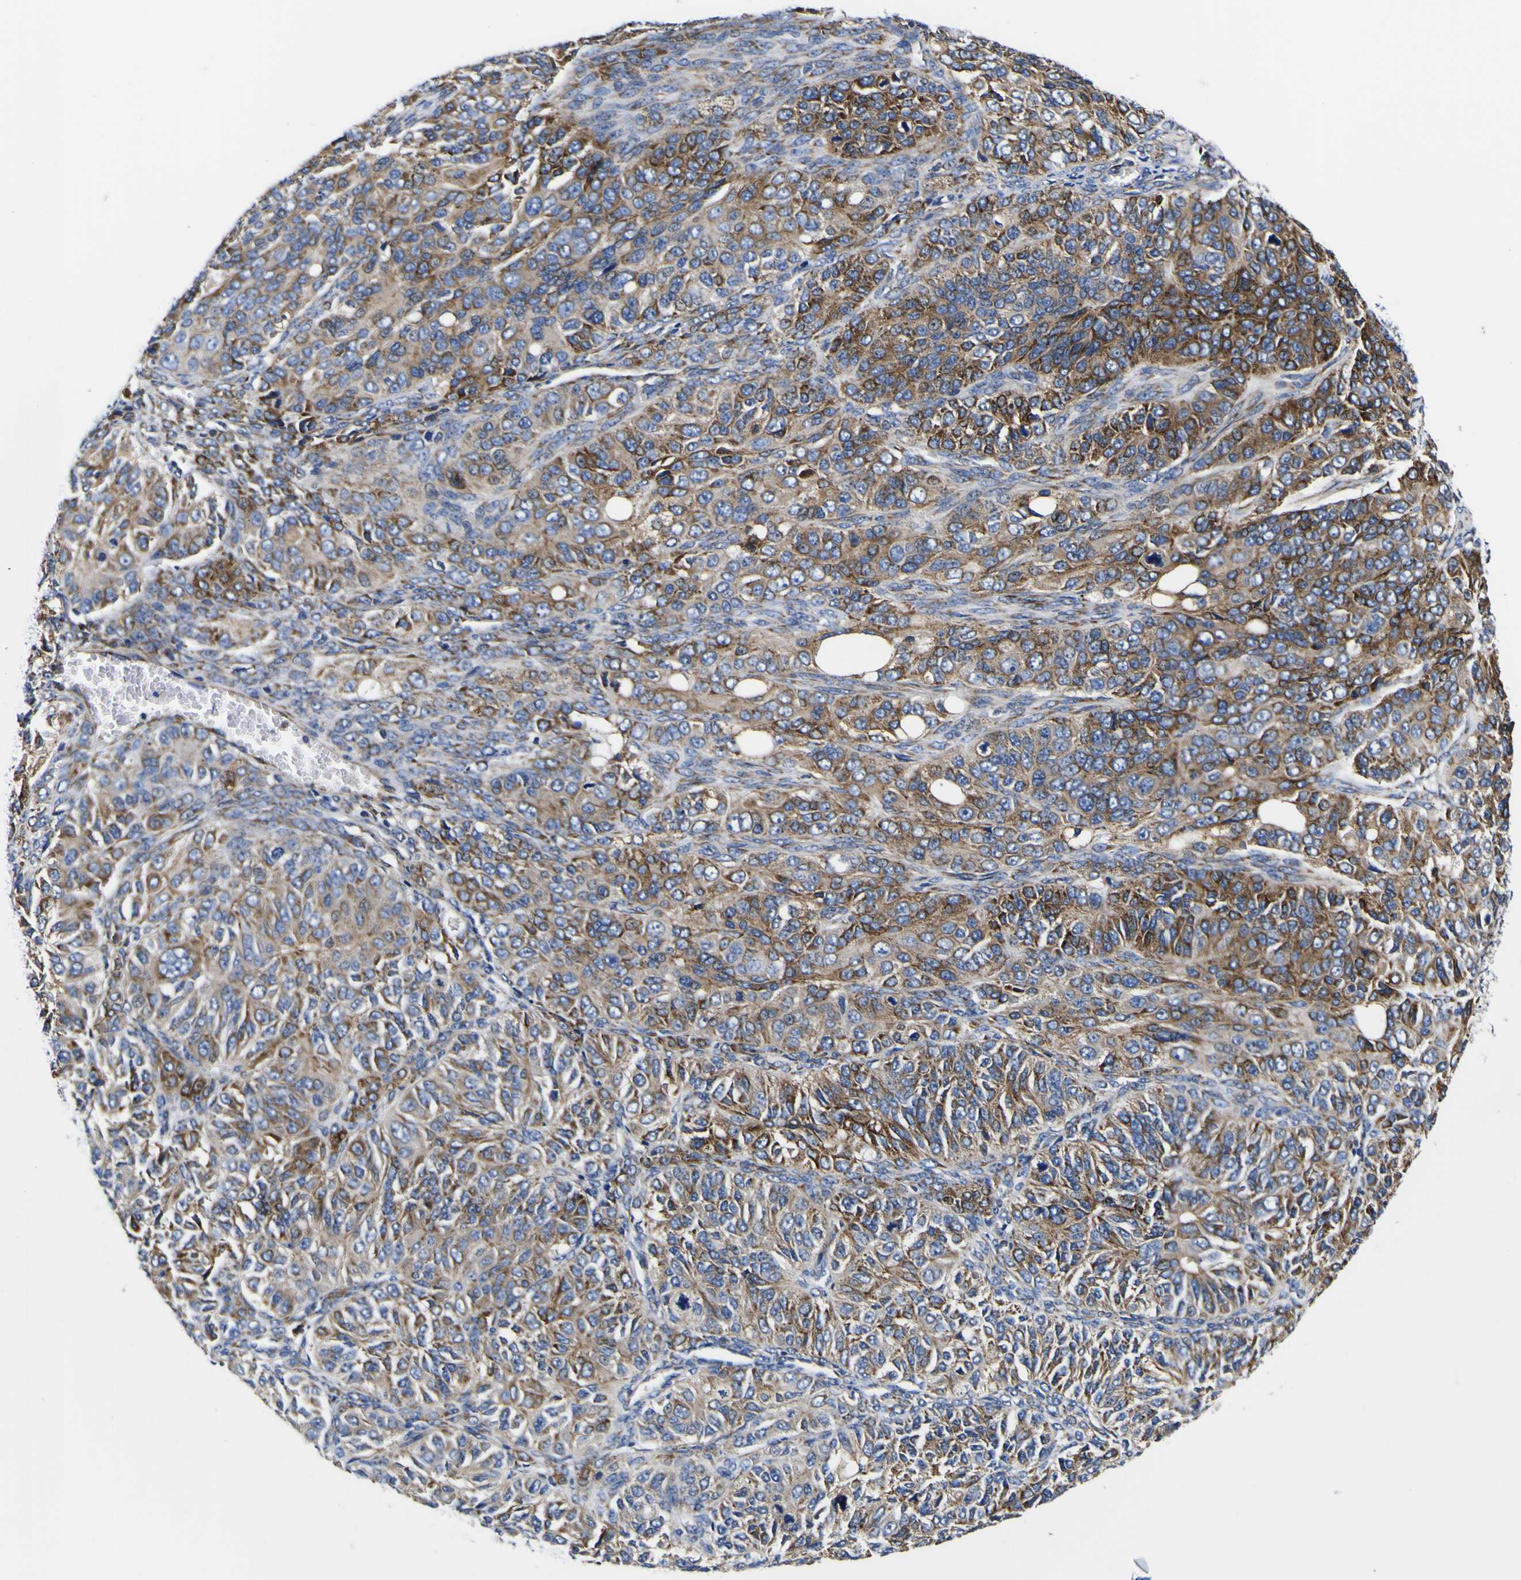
{"staining": {"intensity": "moderate", "quantity": ">75%", "location": "cytoplasmic/membranous"}, "tissue": "ovarian cancer", "cell_type": "Tumor cells", "image_type": "cancer", "snomed": [{"axis": "morphology", "description": "Carcinoma, endometroid"}, {"axis": "topography", "description": "Ovary"}], "caption": "Ovarian cancer stained with a brown dye shows moderate cytoplasmic/membranous positive expression in approximately >75% of tumor cells.", "gene": "SCD", "patient": {"sex": "female", "age": 51}}